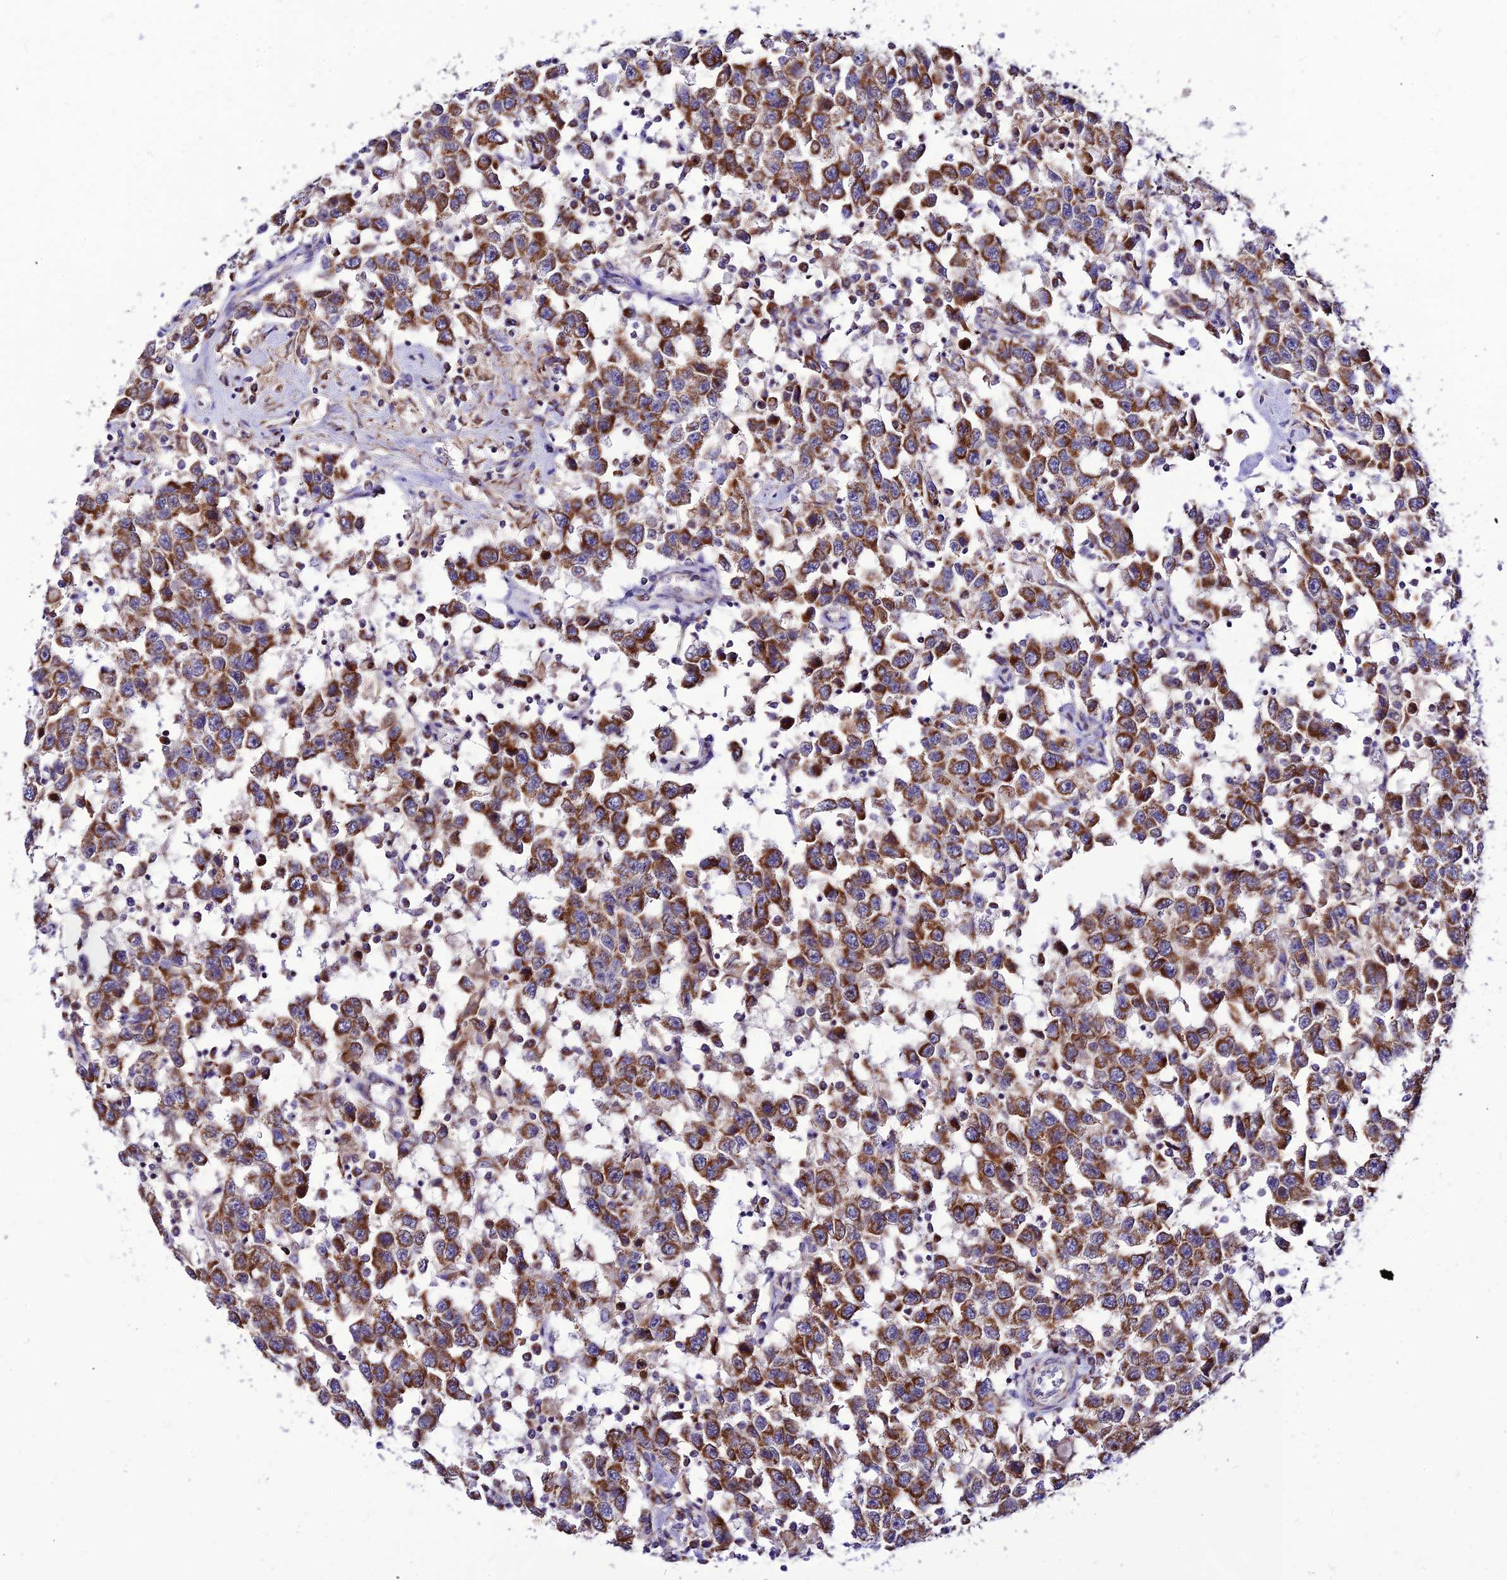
{"staining": {"intensity": "moderate", "quantity": ">75%", "location": "cytoplasmic/membranous"}, "tissue": "testis cancer", "cell_type": "Tumor cells", "image_type": "cancer", "snomed": [{"axis": "morphology", "description": "Seminoma, NOS"}, {"axis": "topography", "description": "Testis"}], "caption": "IHC histopathology image of neoplastic tissue: human testis cancer stained using IHC reveals medium levels of moderate protein expression localized specifically in the cytoplasmic/membranous of tumor cells, appearing as a cytoplasmic/membranous brown color.", "gene": "ECI1", "patient": {"sex": "male", "age": 41}}